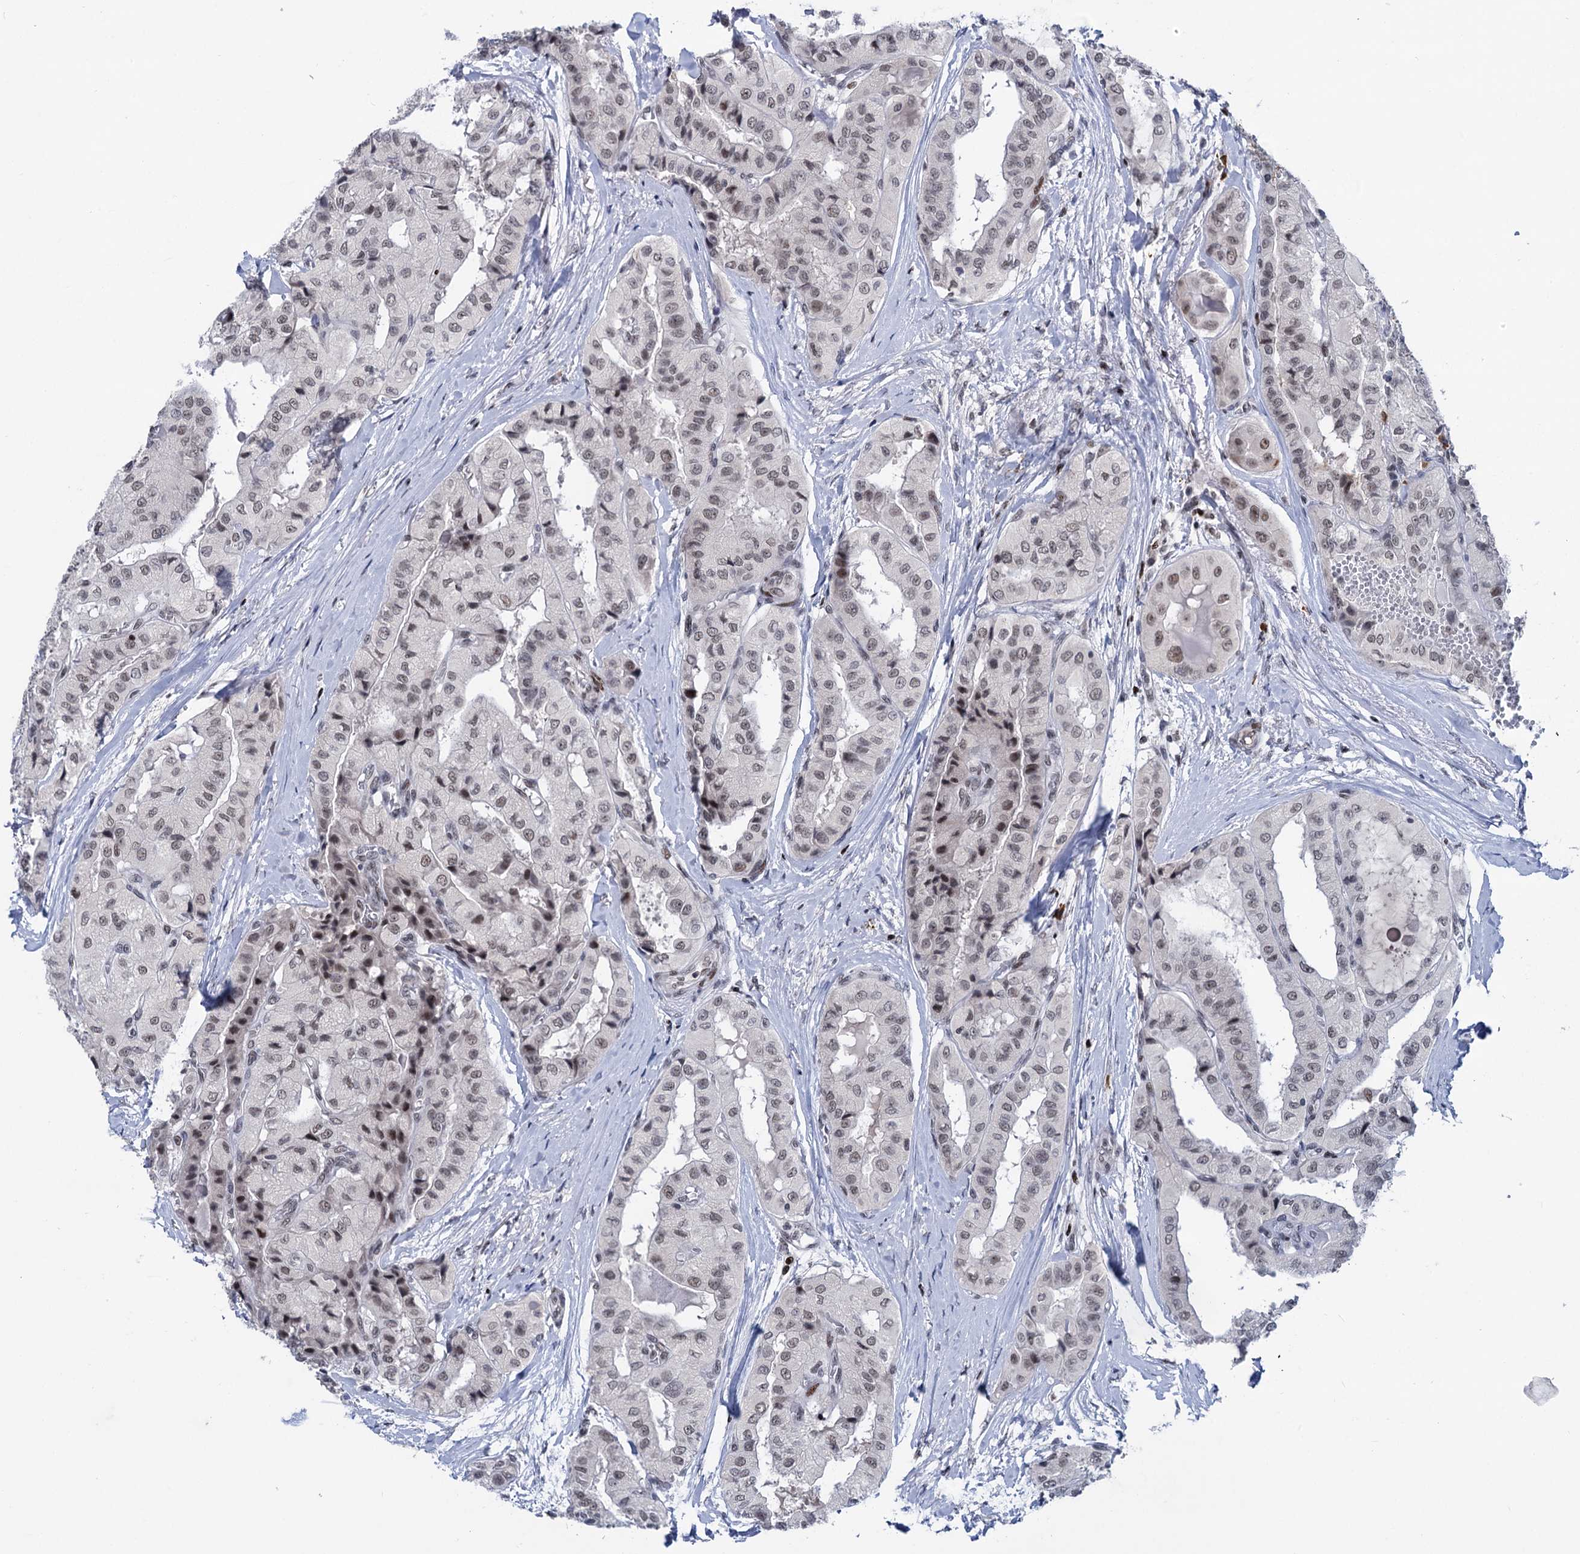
{"staining": {"intensity": "negative", "quantity": "none", "location": "none"}, "tissue": "thyroid cancer", "cell_type": "Tumor cells", "image_type": "cancer", "snomed": [{"axis": "morphology", "description": "Papillary adenocarcinoma, NOS"}, {"axis": "topography", "description": "Thyroid gland"}], "caption": "Protein analysis of thyroid cancer (papillary adenocarcinoma) demonstrates no significant staining in tumor cells.", "gene": "ZCCHC10", "patient": {"sex": "female", "age": 59}}